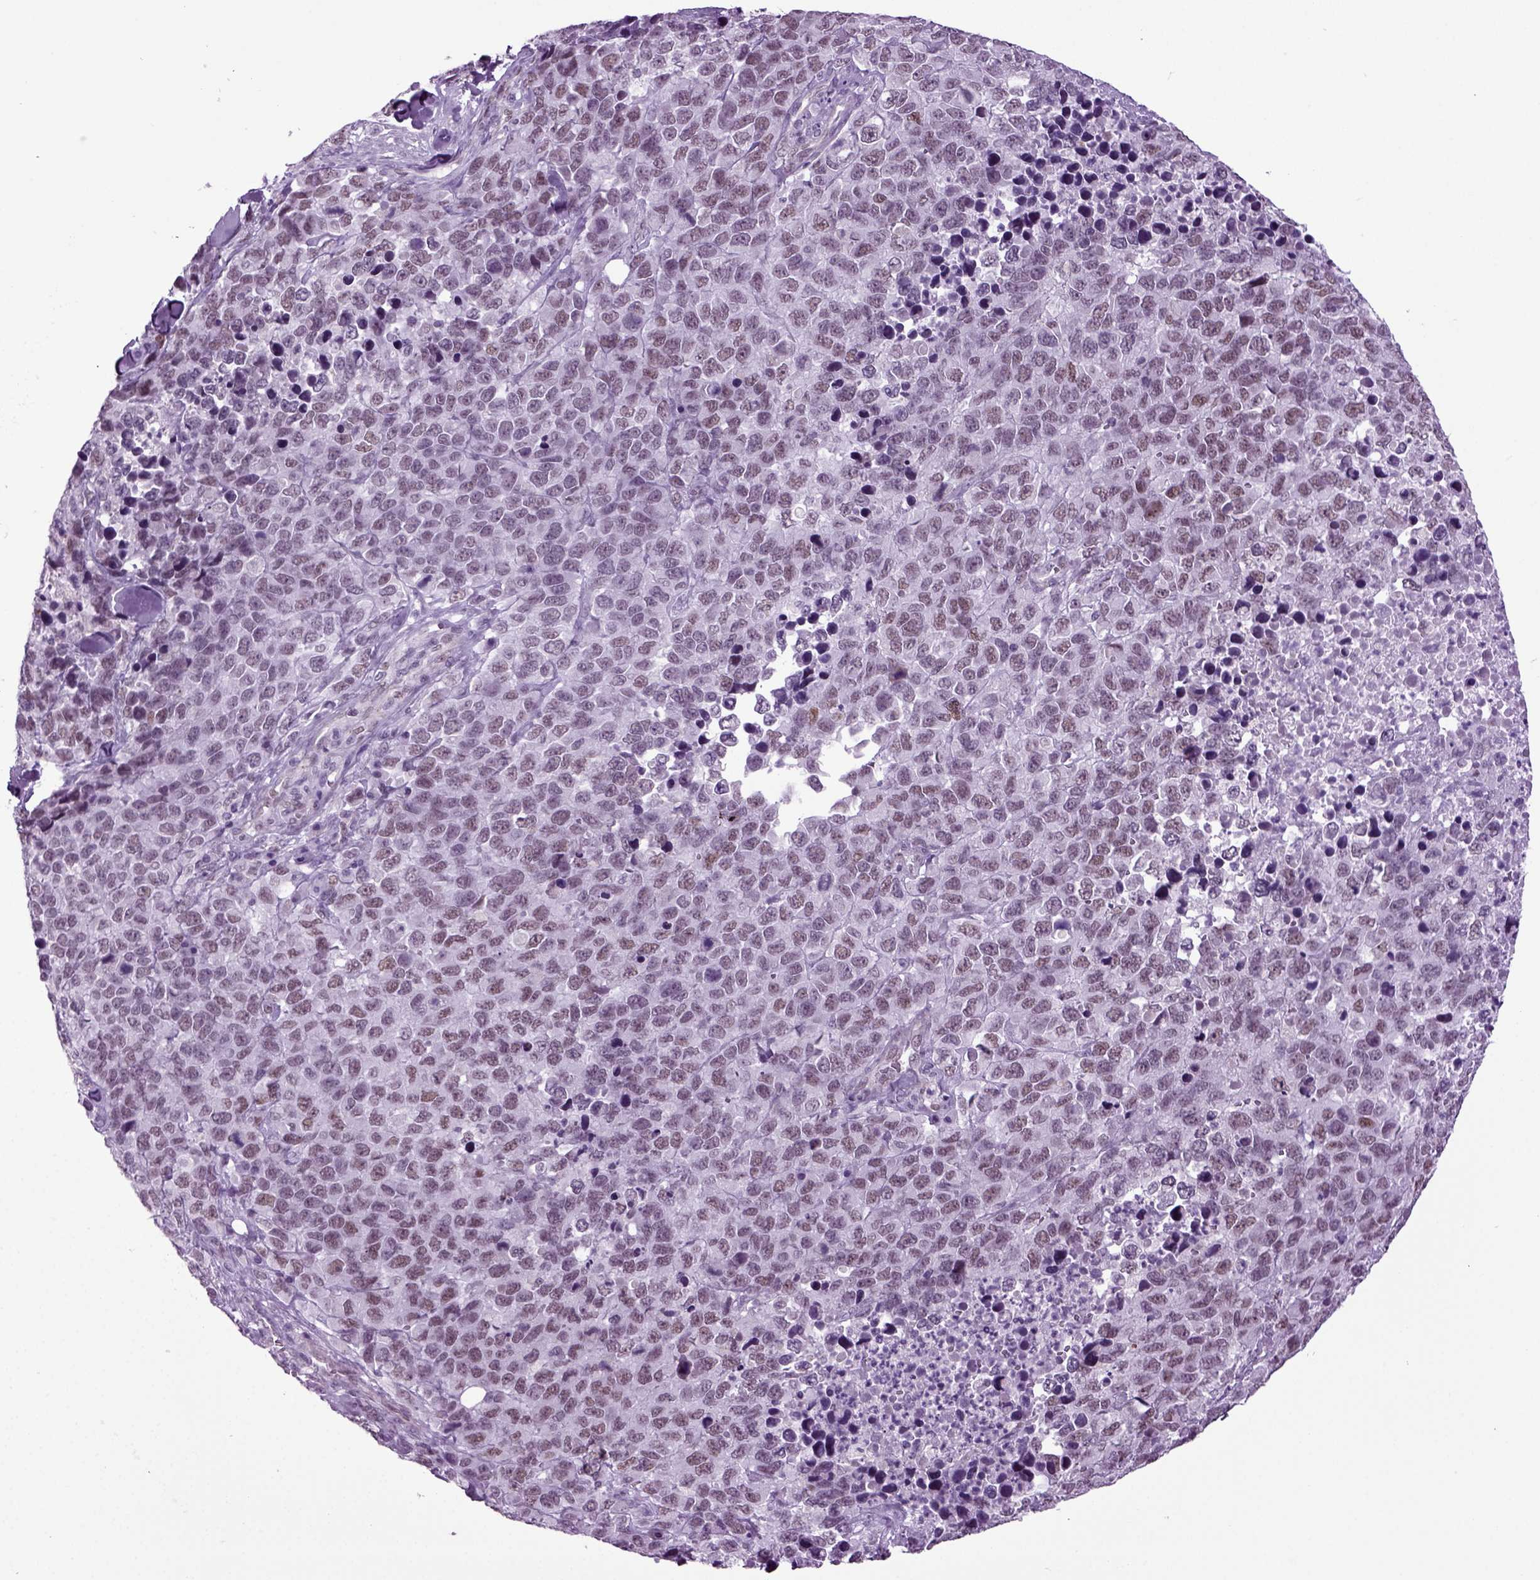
{"staining": {"intensity": "negative", "quantity": "none", "location": "none"}, "tissue": "melanoma", "cell_type": "Tumor cells", "image_type": "cancer", "snomed": [{"axis": "morphology", "description": "Malignant melanoma, Metastatic site"}, {"axis": "topography", "description": "Skin"}], "caption": "This is a photomicrograph of immunohistochemistry (IHC) staining of melanoma, which shows no expression in tumor cells. Nuclei are stained in blue.", "gene": "RFX3", "patient": {"sex": "male", "age": 84}}